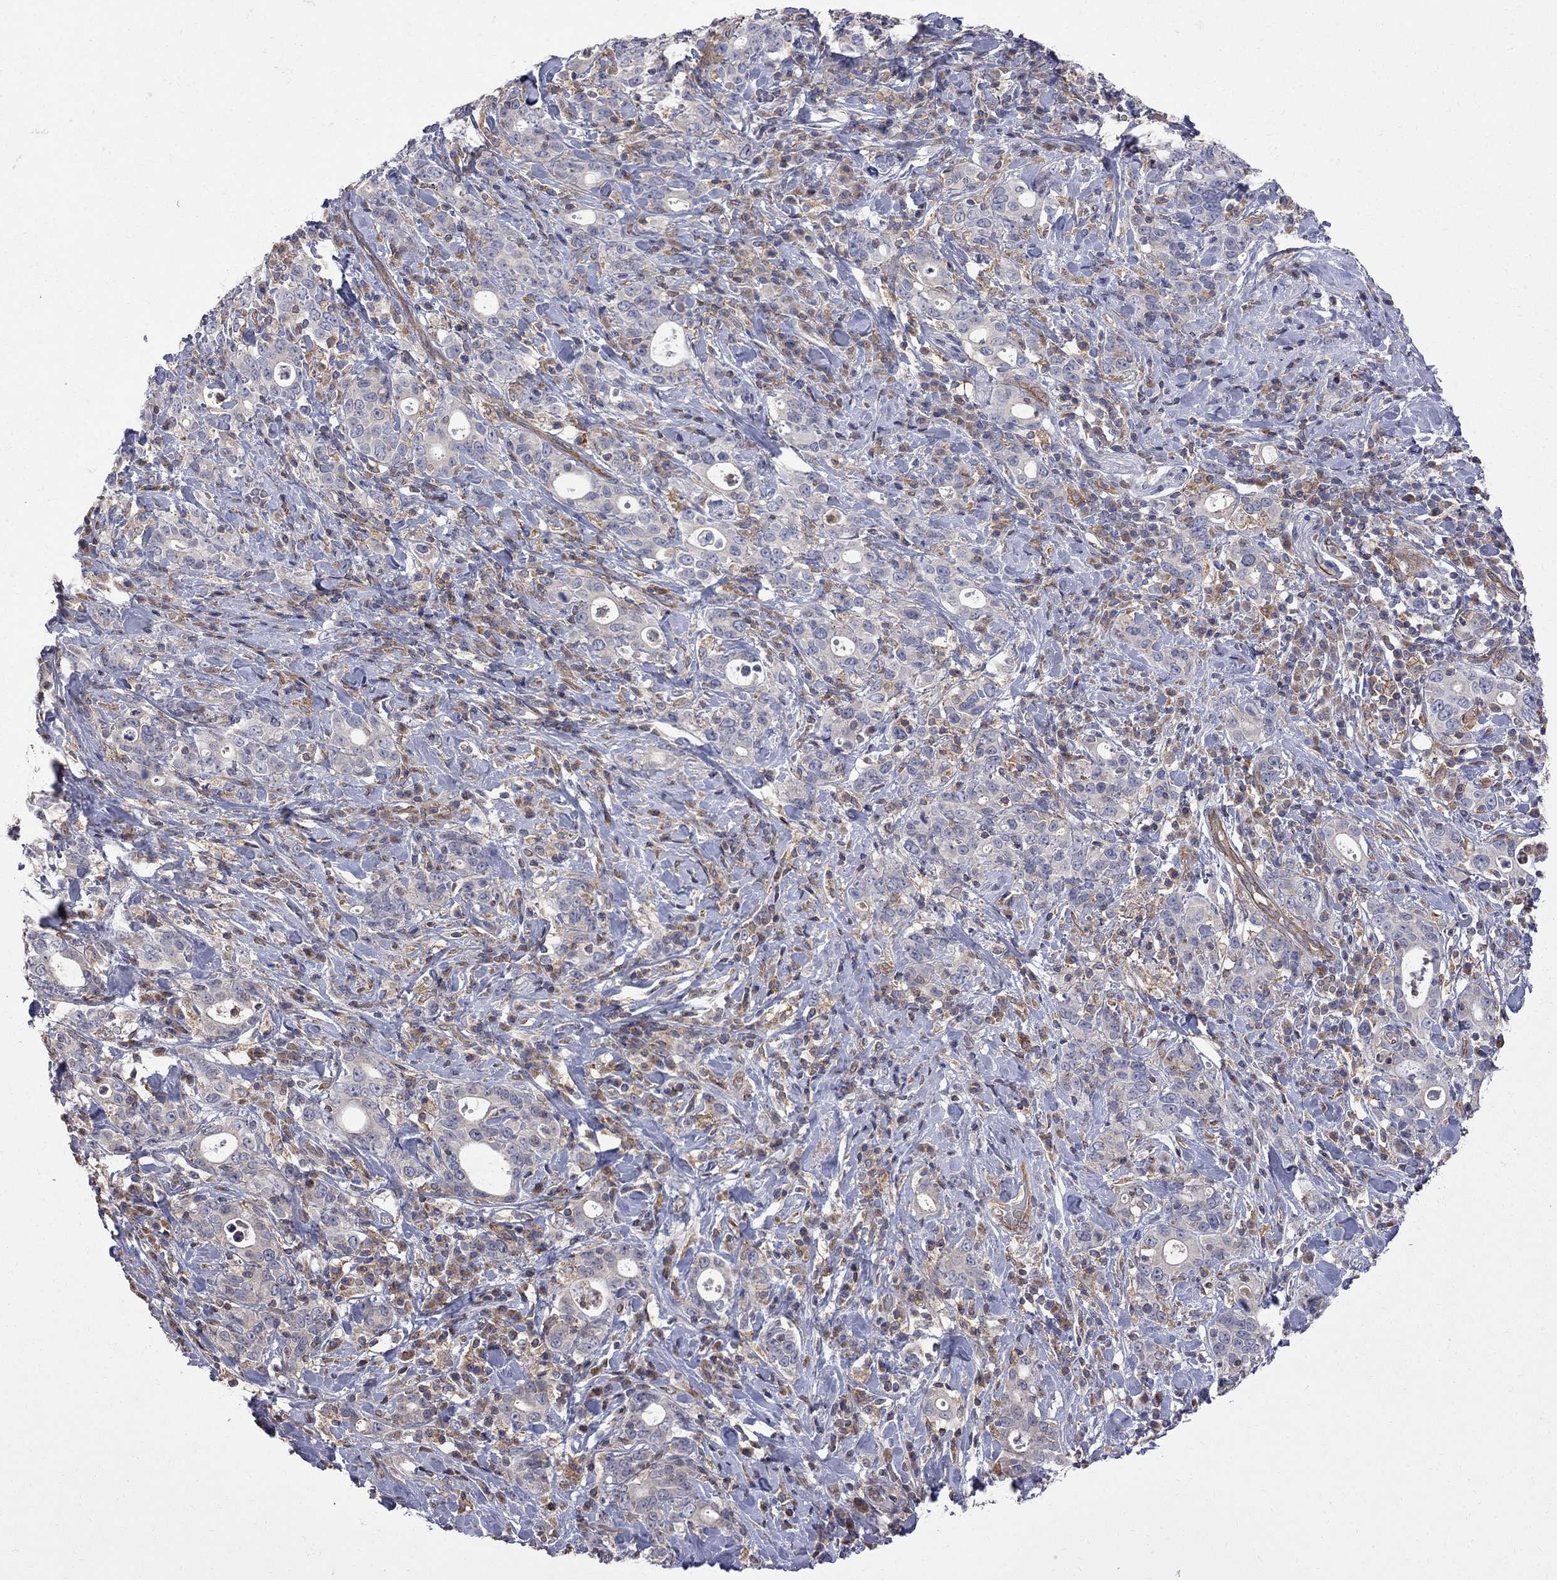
{"staining": {"intensity": "negative", "quantity": "none", "location": "none"}, "tissue": "stomach cancer", "cell_type": "Tumor cells", "image_type": "cancer", "snomed": [{"axis": "morphology", "description": "Adenocarcinoma, NOS"}, {"axis": "topography", "description": "Stomach"}], "caption": "This is a image of immunohistochemistry (IHC) staining of stomach cancer, which shows no positivity in tumor cells.", "gene": "ABI3", "patient": {"sex": "male", "age": 79}}